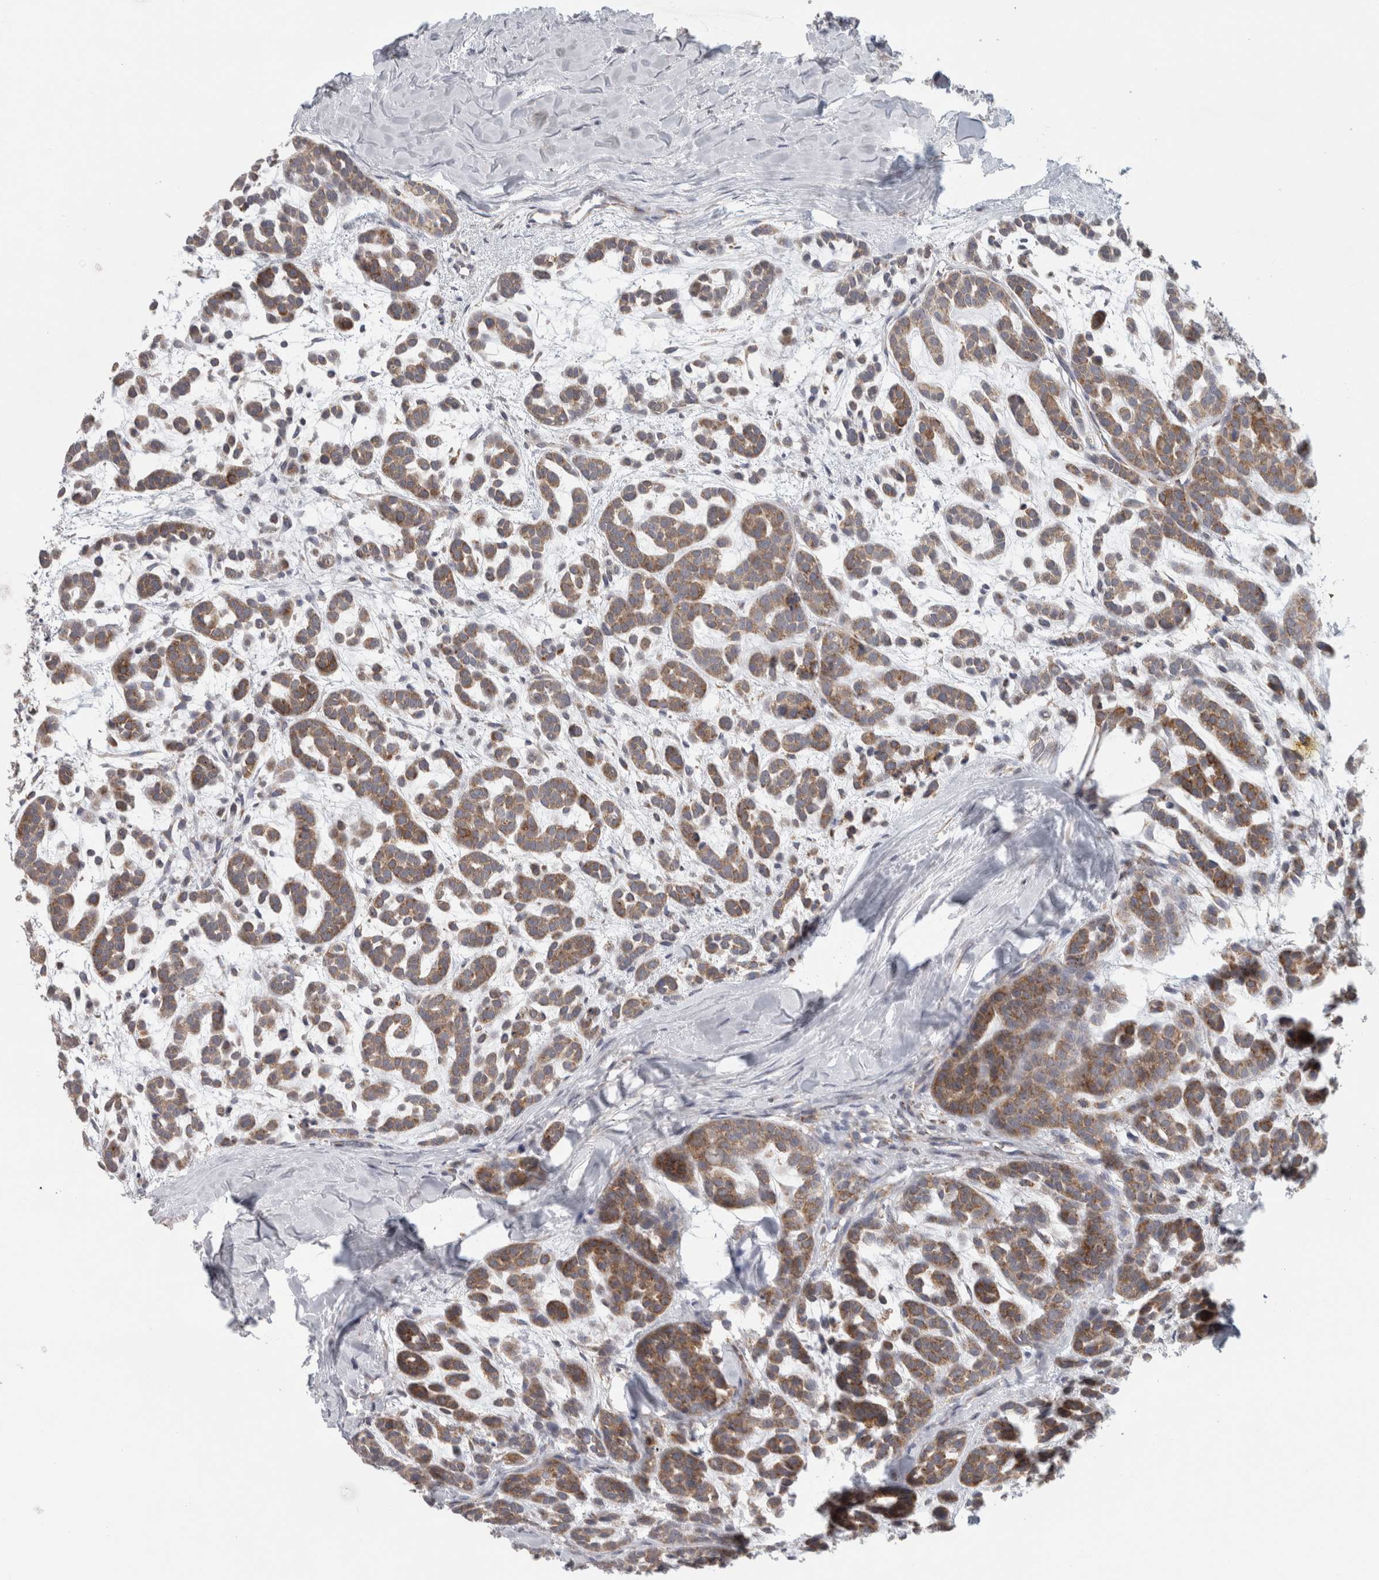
{"staining": {"intensity": "moderate", "quantity": ">75%", "location": "cytoplasmic/membranous"}, "tissue": "head and neck cancer", "cell_type": "Tumor cells", "image_type": "cancer", "snomed": [{"axis": "morphology", "description": "Adenocarcinoma, NOS"}, {"axis": "morphology", "description": "Adenoma, NOS"}, {"axis": "topography", "description": "Head-Neck"}], "caption": "This micrograph demonstrates immunohistochemistry (IHC) staining of human head and neck cancer, with medium moderate cytoplasmic/membranous expression in approximately >75% of tumor cells.", "gene": "RAB18", "patient": {"sex": "female", "age": 55}}